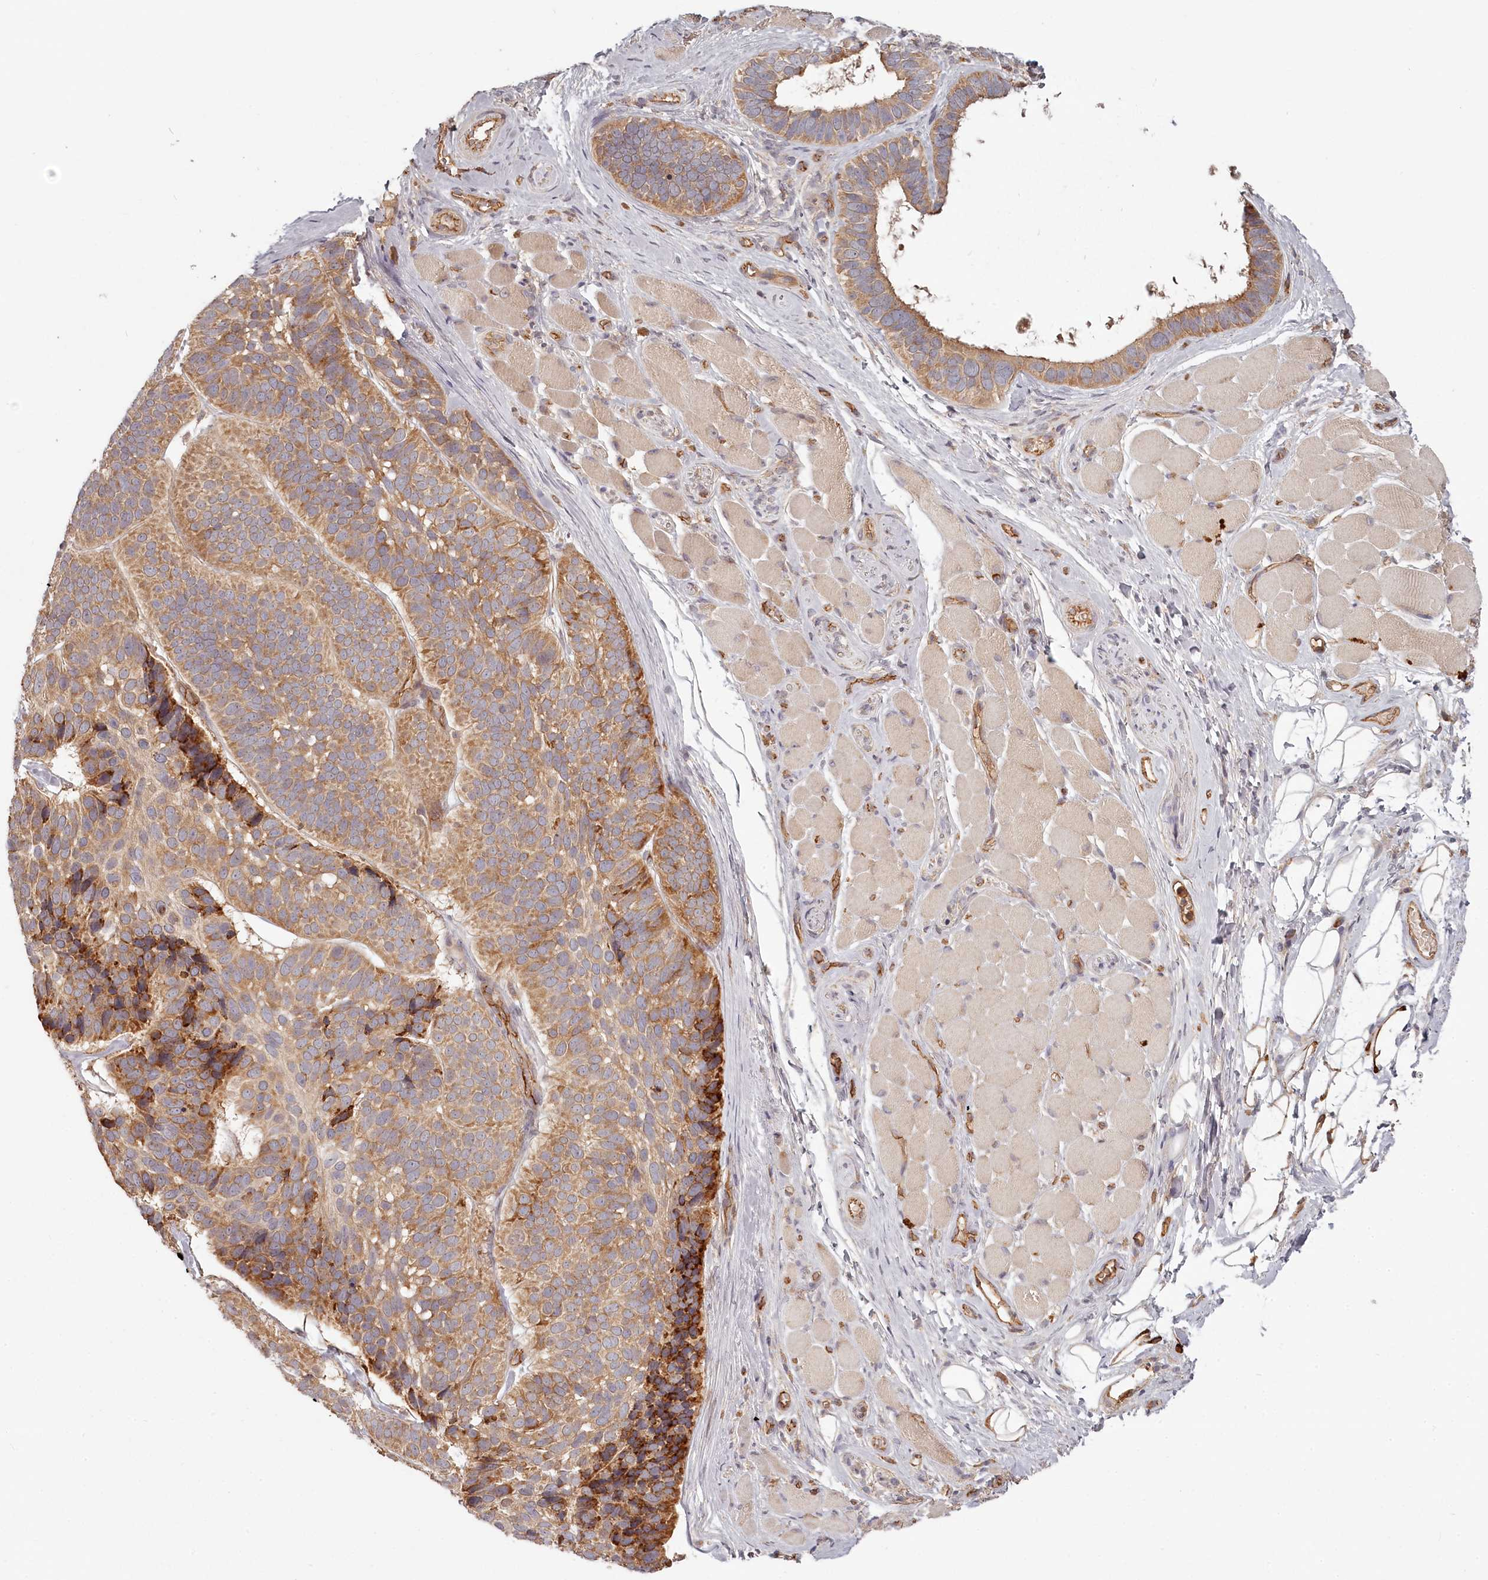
{"staining": {"intensity": "moderate", "quantity": ">75%", "location": "cytoplasmic/membranous"}, "tissue": "skin cancer", "cell_type": "Tumor cells", "image_type": "cancer", "snomed": [{"axis": "morphology", "description": "Basal cell carcinoma"}, {"axis": "topography", "description": "Skin"}], "caption": "This photomicrograph demonstrates skin cancer stained with immunohistochemistry to label a protein in brown. The cytoplasmic/membranous of tumor cells show moderate positivity for the protein. Nuclei are counter-stained blue.", "gene": "TMIE", "patient": {"sex": "male", "age": 62}}